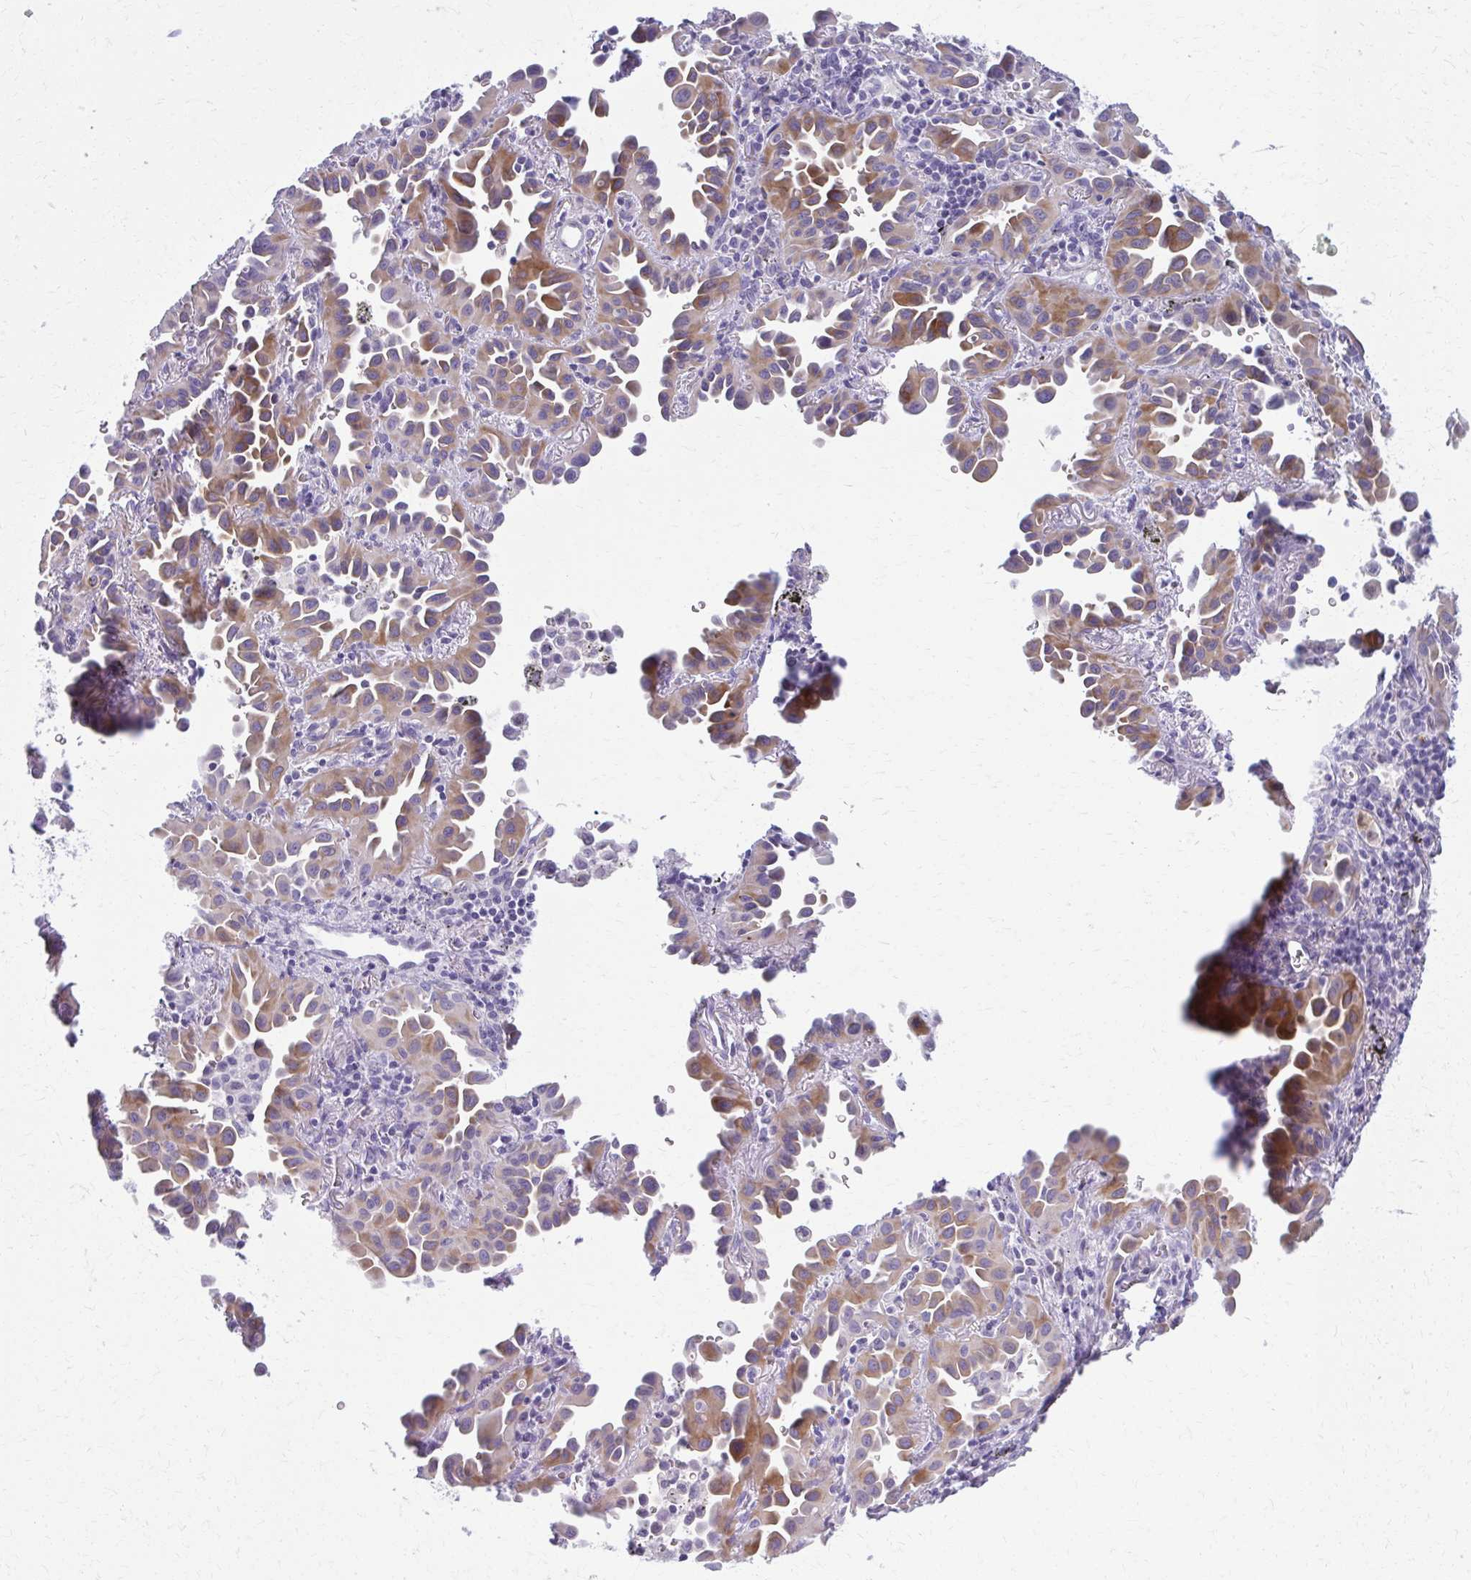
{"staining": {"intensity": "moderate", "quantity": ">75%", "location": "cytoplasmic/membranous"}, "tissue": "lung cancer", "cell_type": "Tumor cells", "image_type": "cancer", "snomed": [{"axis": "morphology", "description": "Adenocarcinoma, NOS"}, {"axis": "topography", "description": "Lung"}], "caption": "Tumor cells show moderate cytoplasmic/membranous positivity in about >75% of cells in lung cancer (adenocarcinoma).", "gene": "OR4M1", "patient": {"sex": "male", "age": 68}}